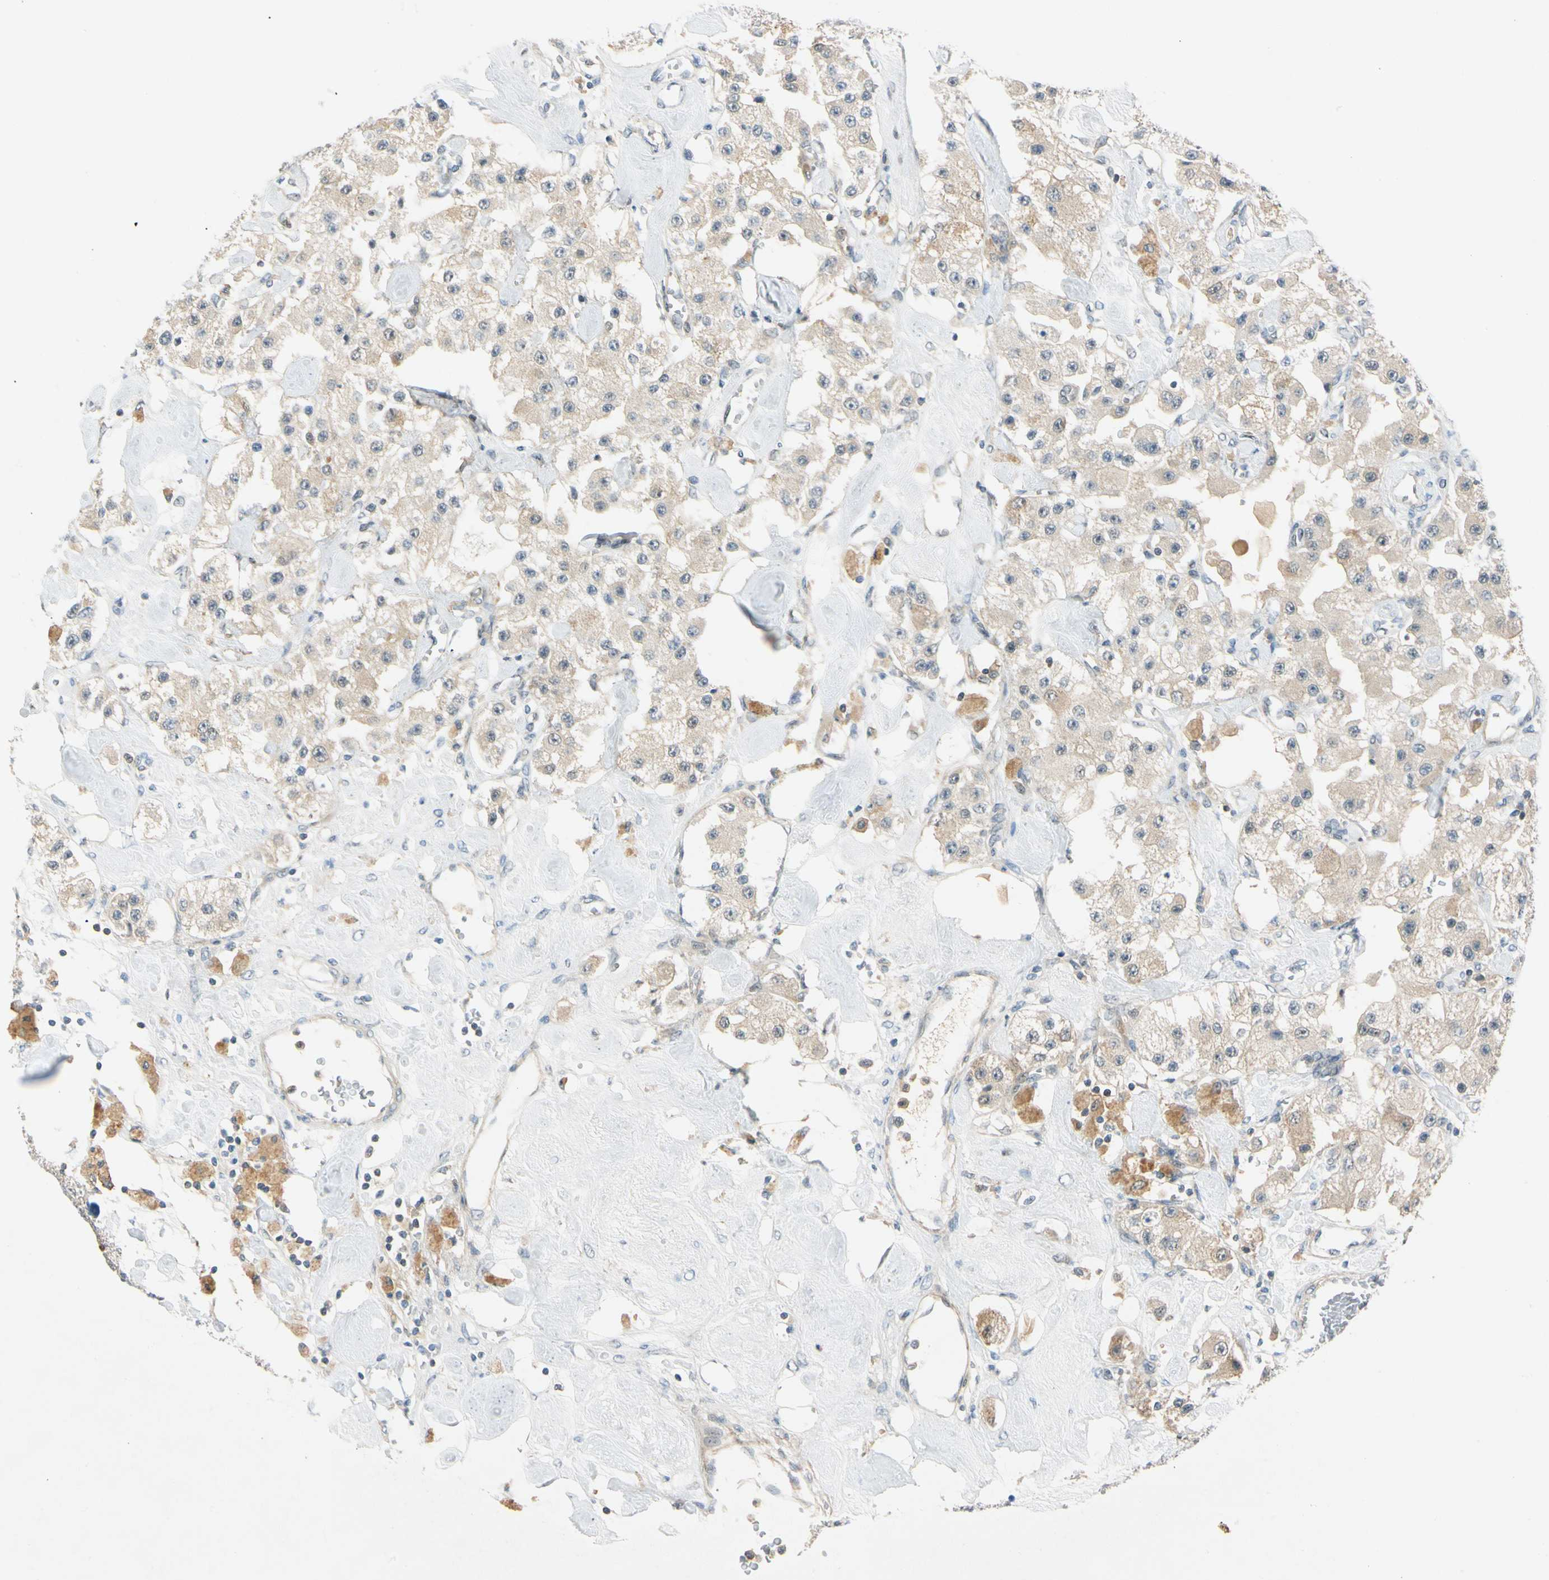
{"staining": {"intensity": "weak", "quantity": ">75%", "location": "cytoplasmic/membranous"}, "tissue": "carcinoid", "cell_type": "Tumor cells", "image_type": "cancer", "snomed": [{"axis": "morphology", "description": "Carcinoid, malignant, NOS"}, {"axis": "topography", "description": "Pancreas"}], "caption": "Approximately >75% of tumor cells in human carcinoid demonstrate weak cytoplasmic/membranous protein staining as visualized by brown immunohistochemical staining.", "gene": "WIPI1", "patient": {"sex": "male", "age": 41}}